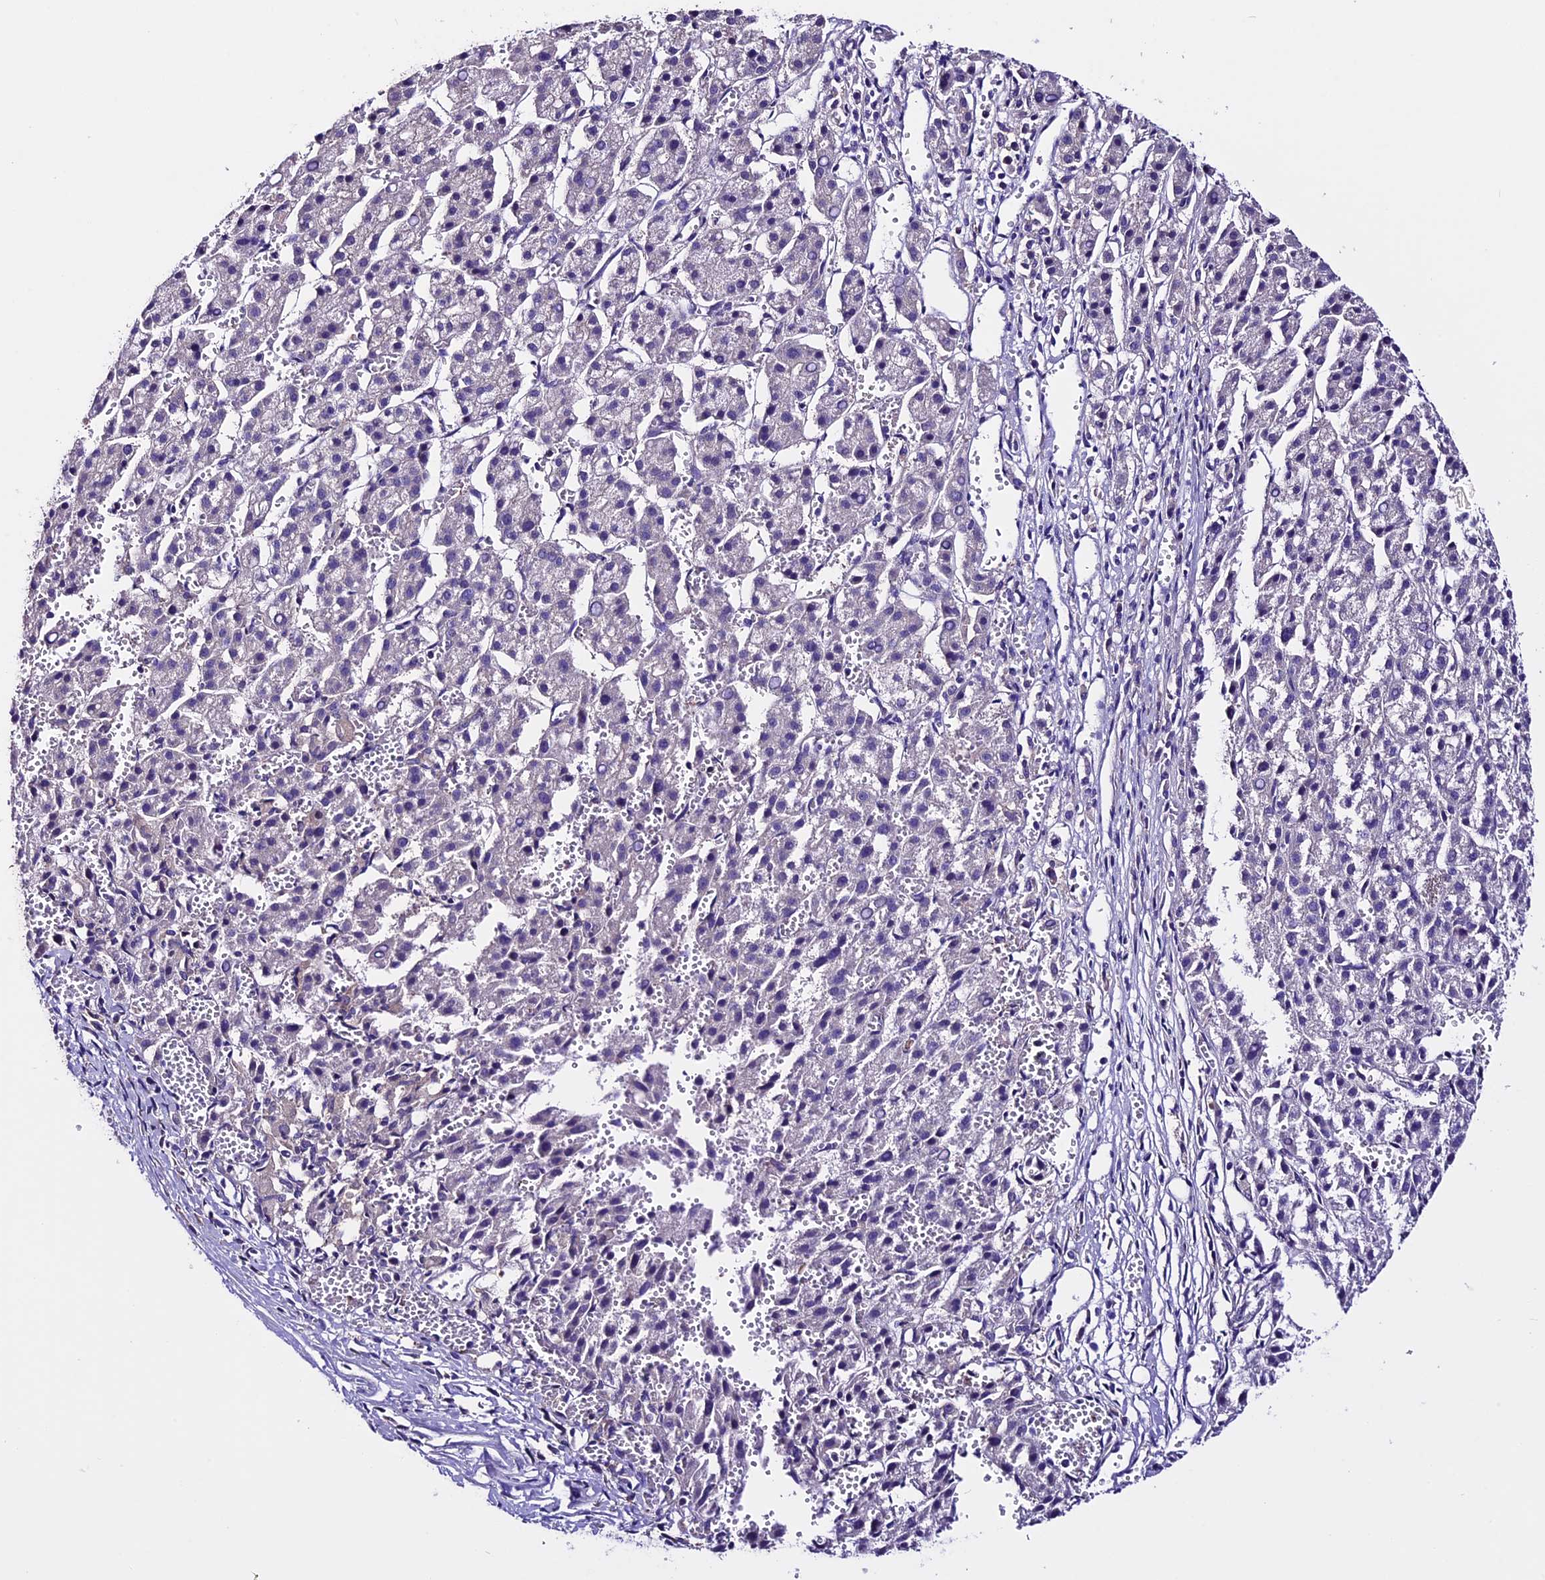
{"staining": {"intensity": "negative", "quantity": "none", "location": "none"}, "tissue": "liver cancer", "cell_type": "Tumor cells", "image_type": "cancer", "snomed": [{"axis": "morphology", "description": "Carcinoma, Hepatocellular, NOS"}, {"axis": "topography", "description": "Liver"}], "caption": "Immunohistochemistry of hepatocellular carcinoma (liver) reveals no positivity in tumor cells.", "gene": "XKR7", "patient": {"sex": "female", "age": 58}}